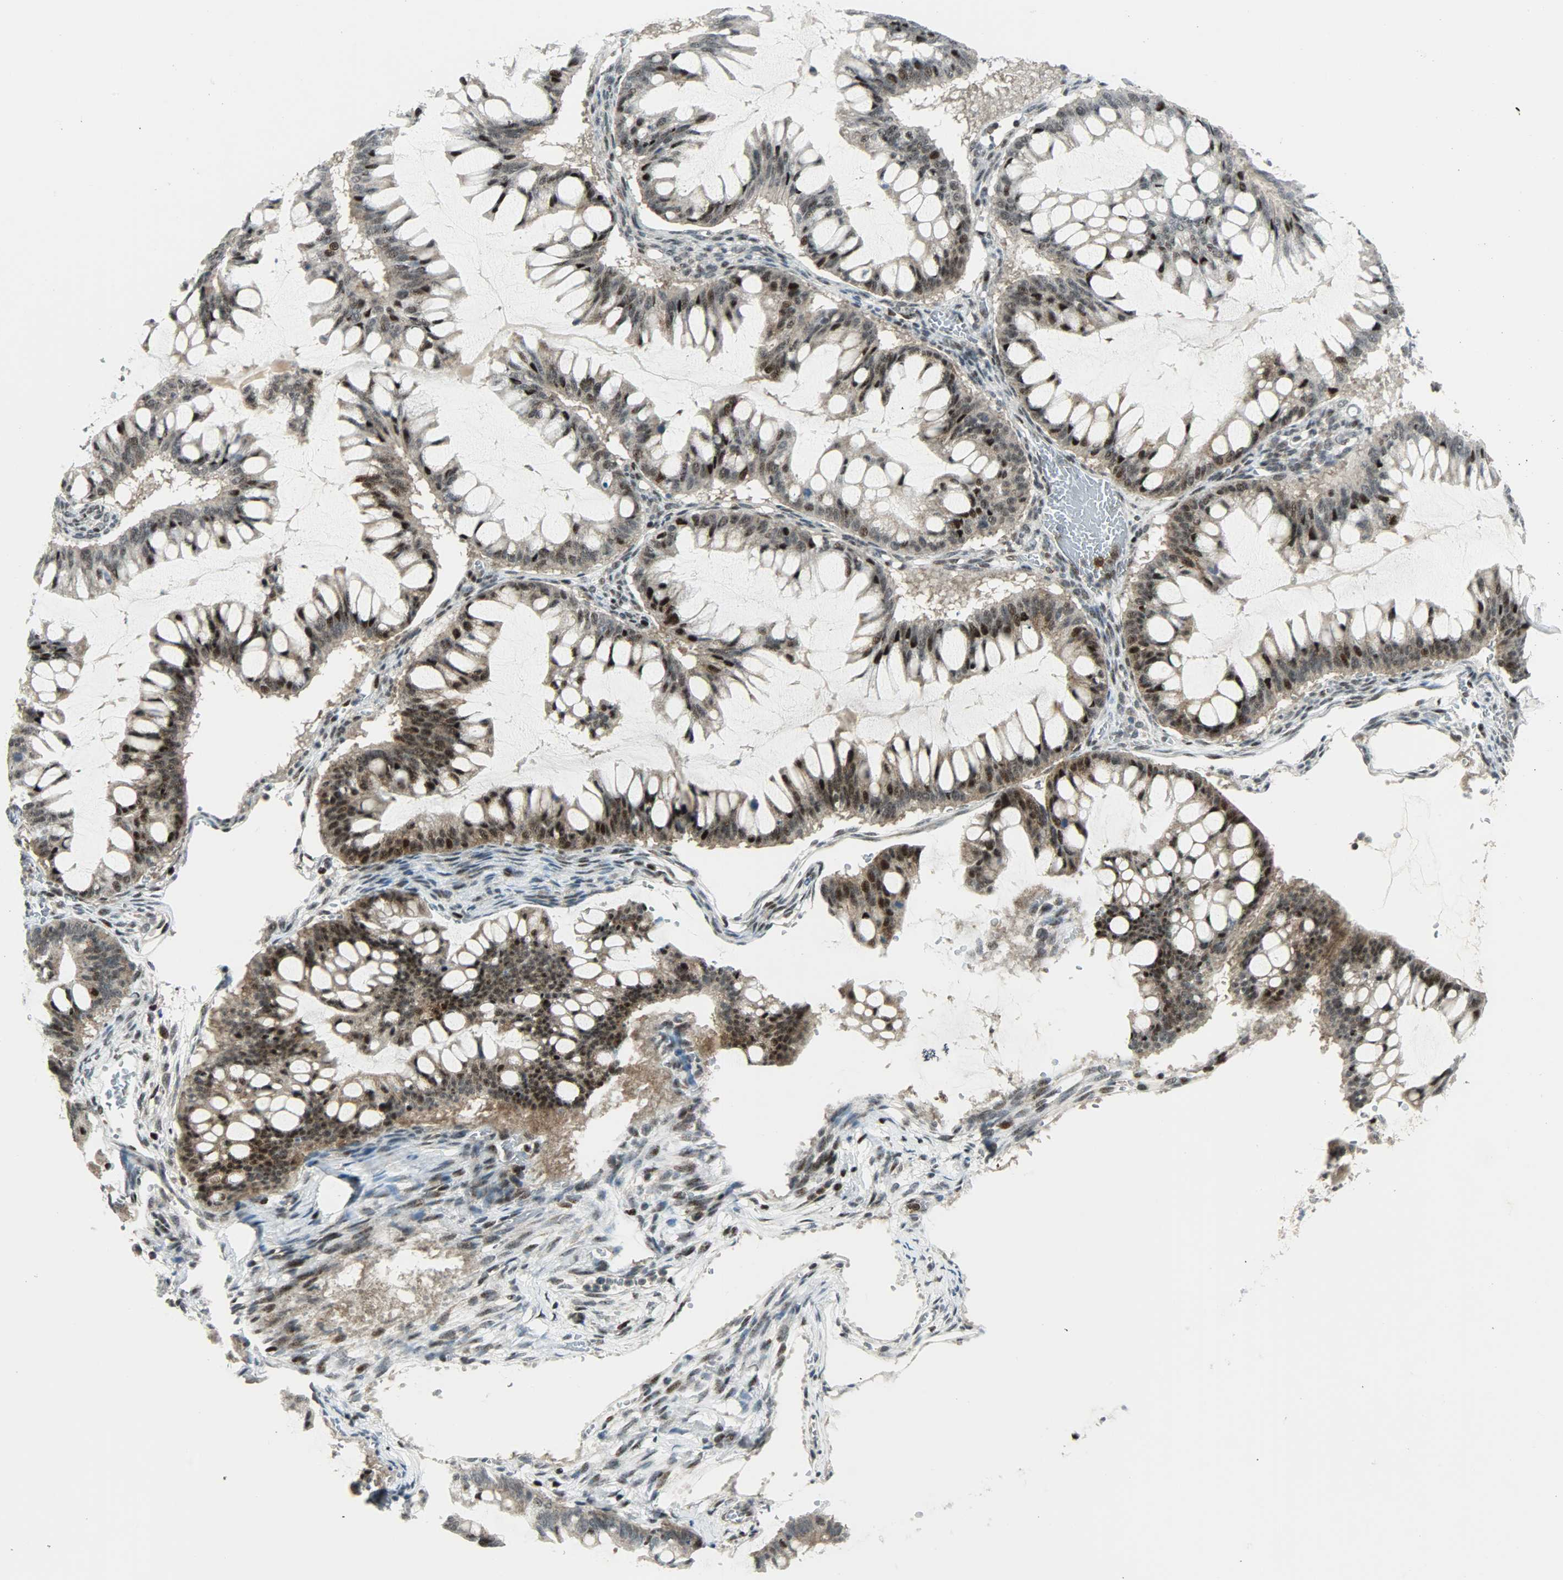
{"staining": {"intensity": "moderate", "quantity": ">75%", "location": "cytoplasmic/membranous,nuclear"}, "tissue": "ovarian cancer", "cell_type": "Tumor cells", "image_type": "cancer", "snomed": [{"axis": "morphology", "description": "Cystadenocarcinoma, mucinous, NOS"}, {"axis": "topography", "description": "Ovary"}], "caption": "Ovarian cancer tissue displays moderate cytoplasmic/membranous and nuclear staining in about >75% of tumor cells, visualized by immunohistochemistry.", "gene": "IL15", "patient": {"sex": "female", "age": 73}}